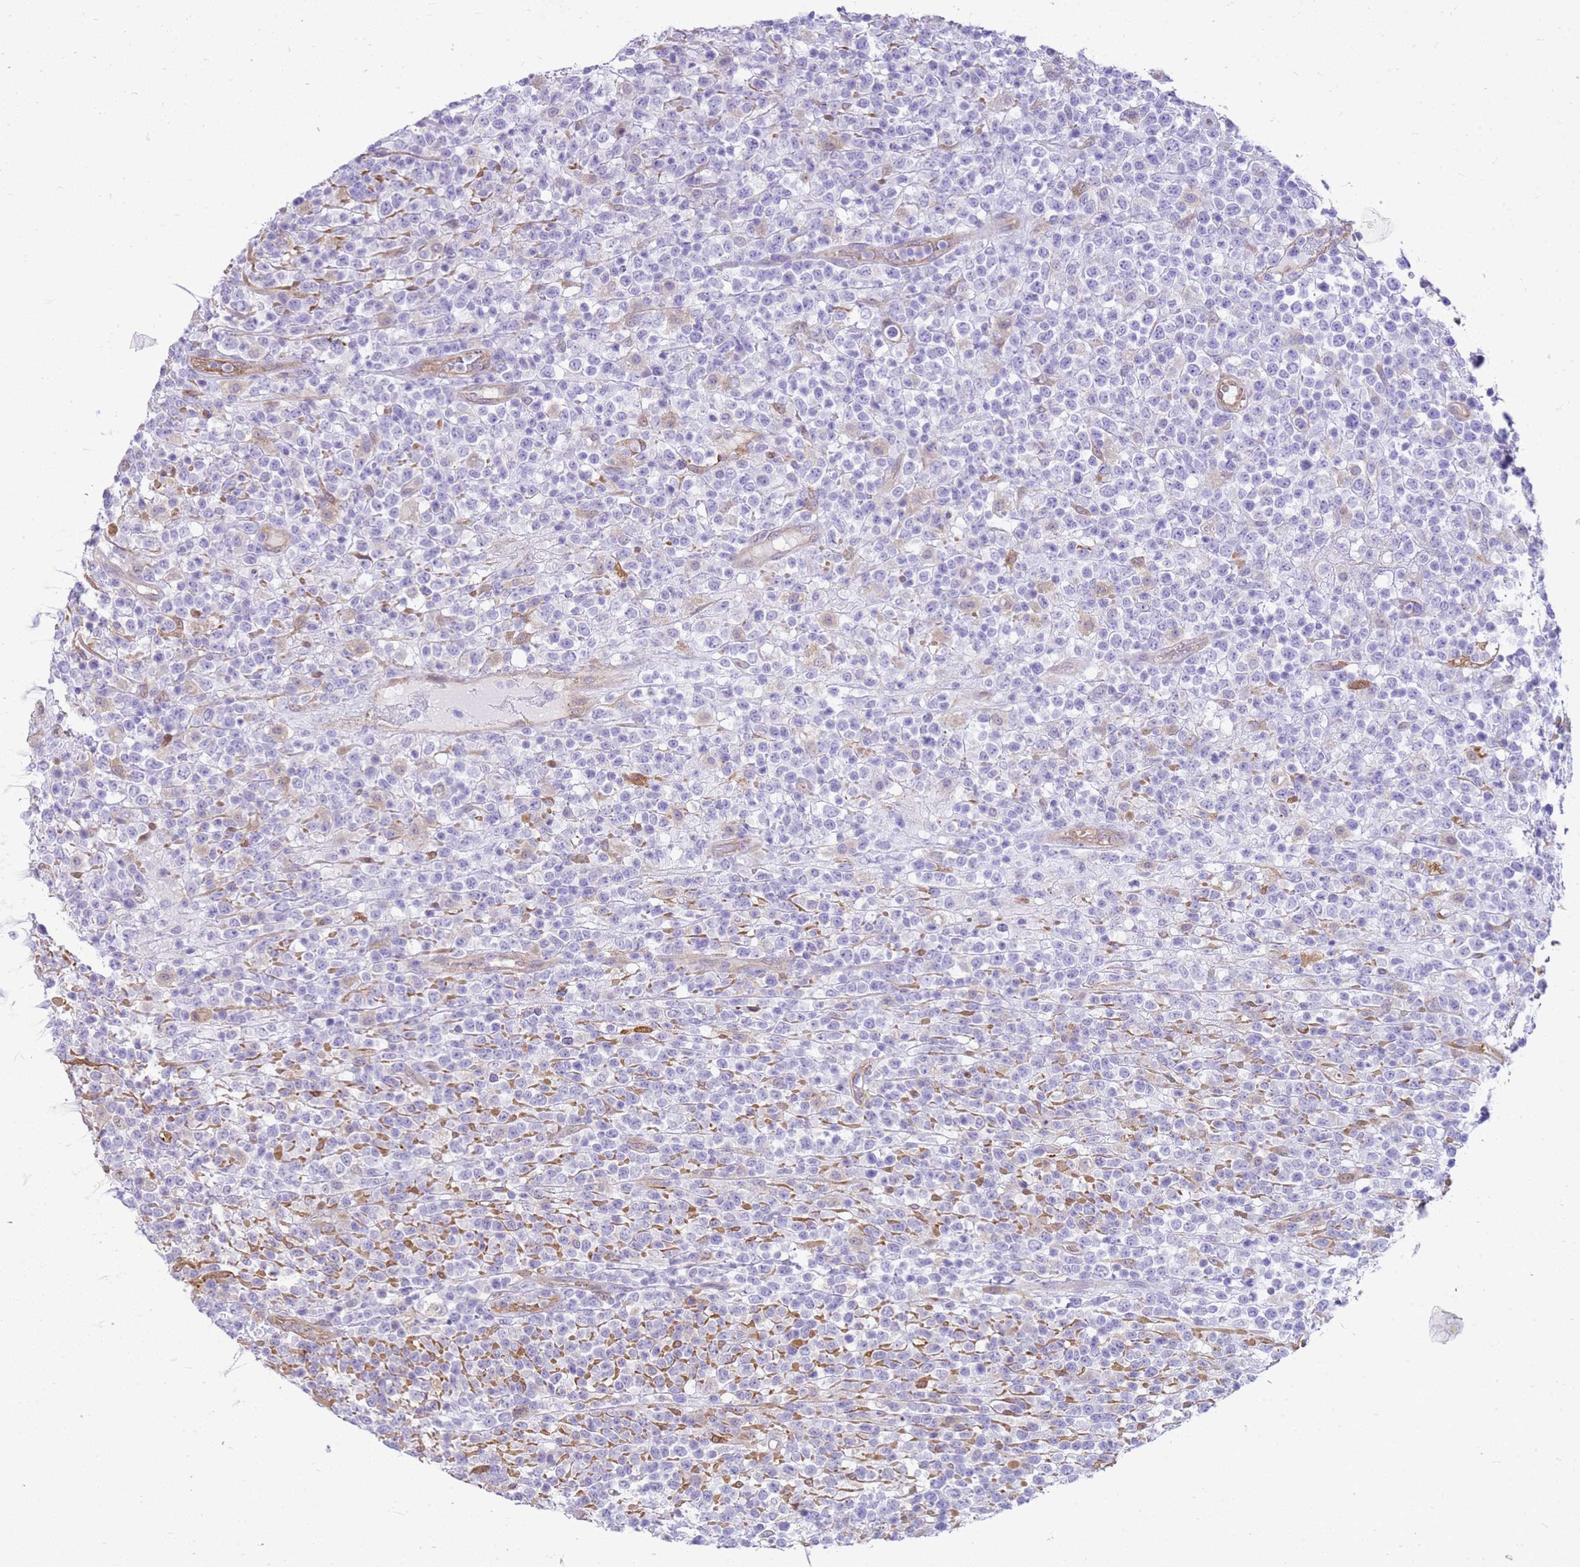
{"staining": {"intensity": "negative", "quantity": "none", "location": "none"}, "tissue": "lymphoma", "cell_type": "Tumor cells", "image_type": "cancer", "snomed": [{"axis": "morphology", "description": "Malignant lymphoma, non-Hodgkin's type, High grade"}, {"axis": "topography", "description": "Colon"}], "caption": "DAB (3,3'-diaminobenzidine) immunohistochemical staining of lymphoma displays no significant staining in tumor cells.", "gene": "HSPB1", "patient": {"sex": "female", "age": 53}}